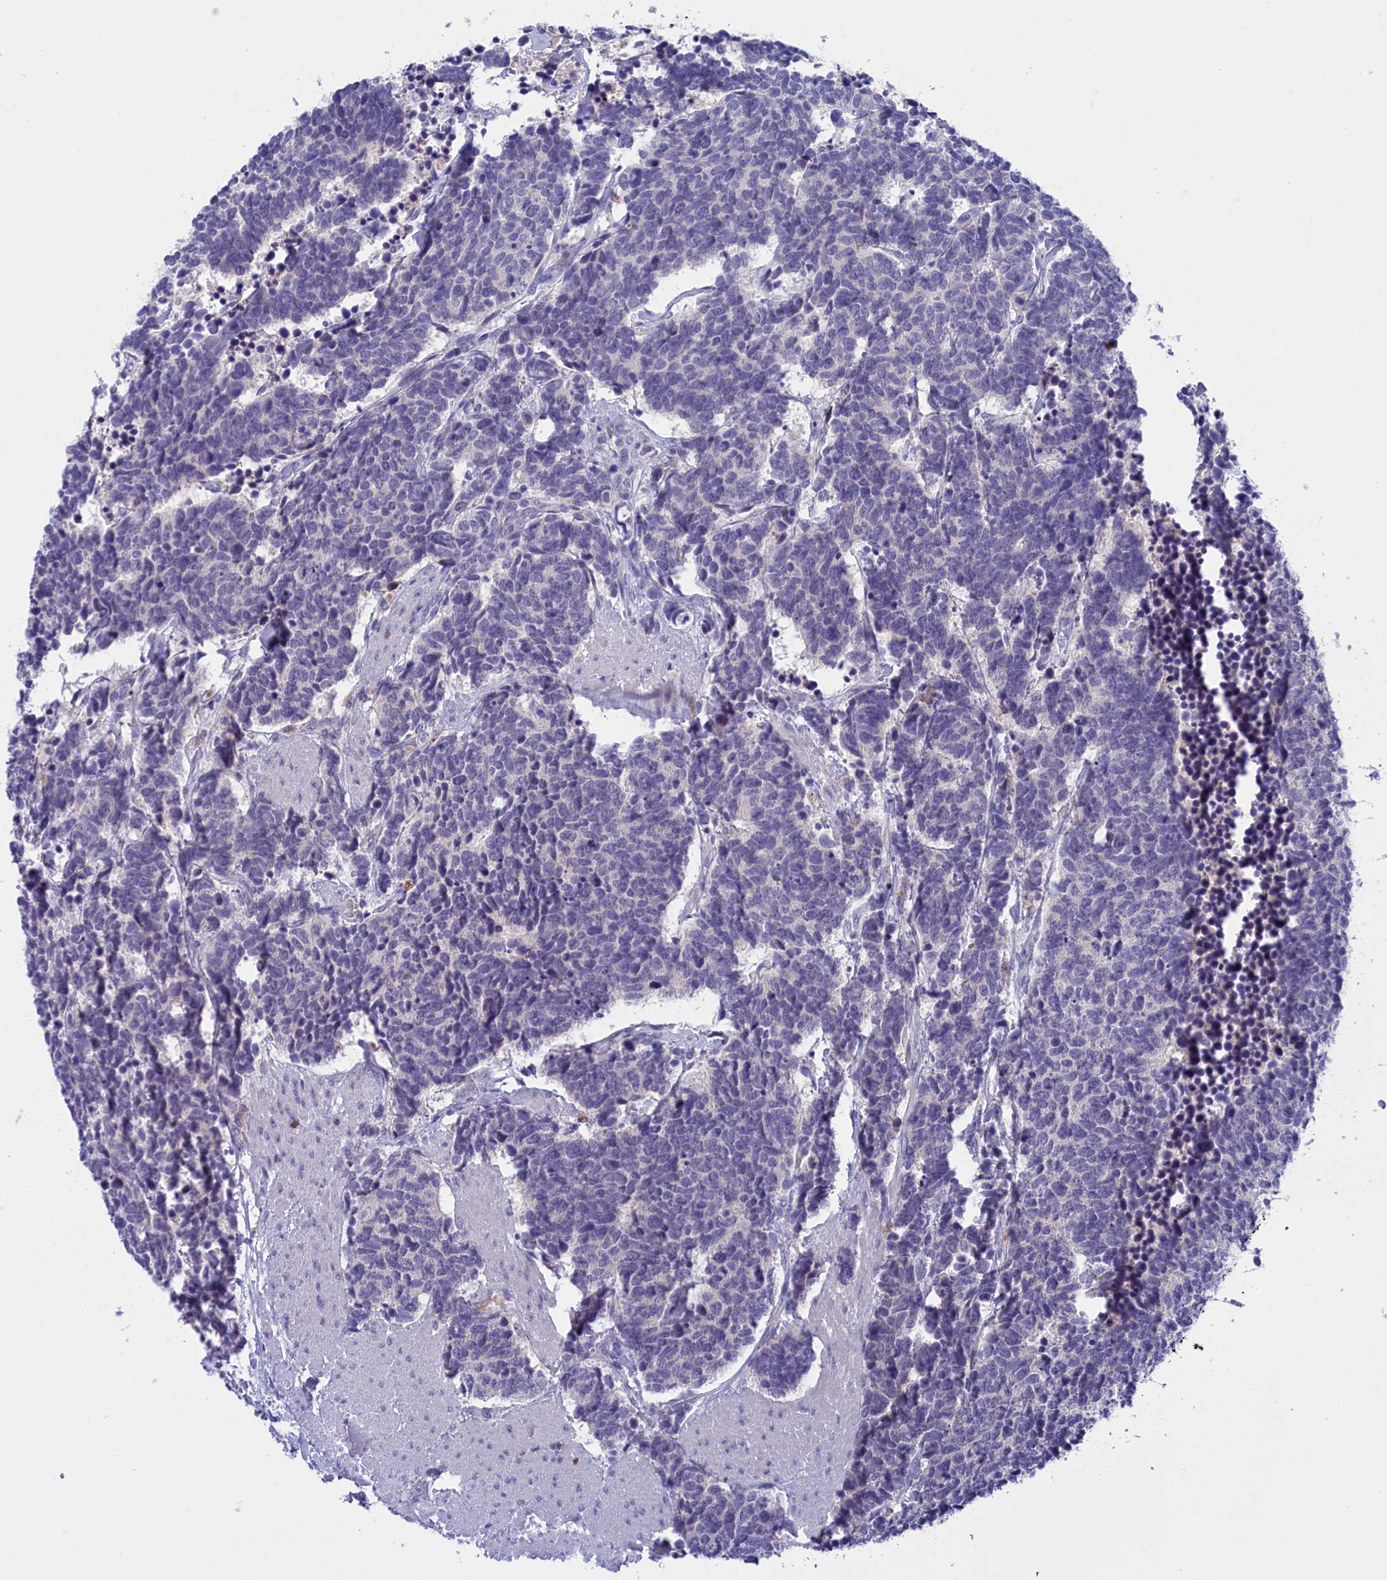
{"staining": {"intensity": "negative", "quantity": "none", "location": "none"}, "tissue": "carcinoid", "cell_type": "Tumor cells", "image_type": "cancer", "snomed": [{"axis": "morphology", "description": "Carcinoma, NOS"}, {"axis": "morphology", "description": "Carcinoid, malignant, NOS"}, {"axis": "topography", "description": "Urinary bladder"}], "caption": "The IHC image has no significant positivity in tumor cells of carcinoid tissue.", "gene": "STYX", "patient": {"sex": "male", "age": 57}}